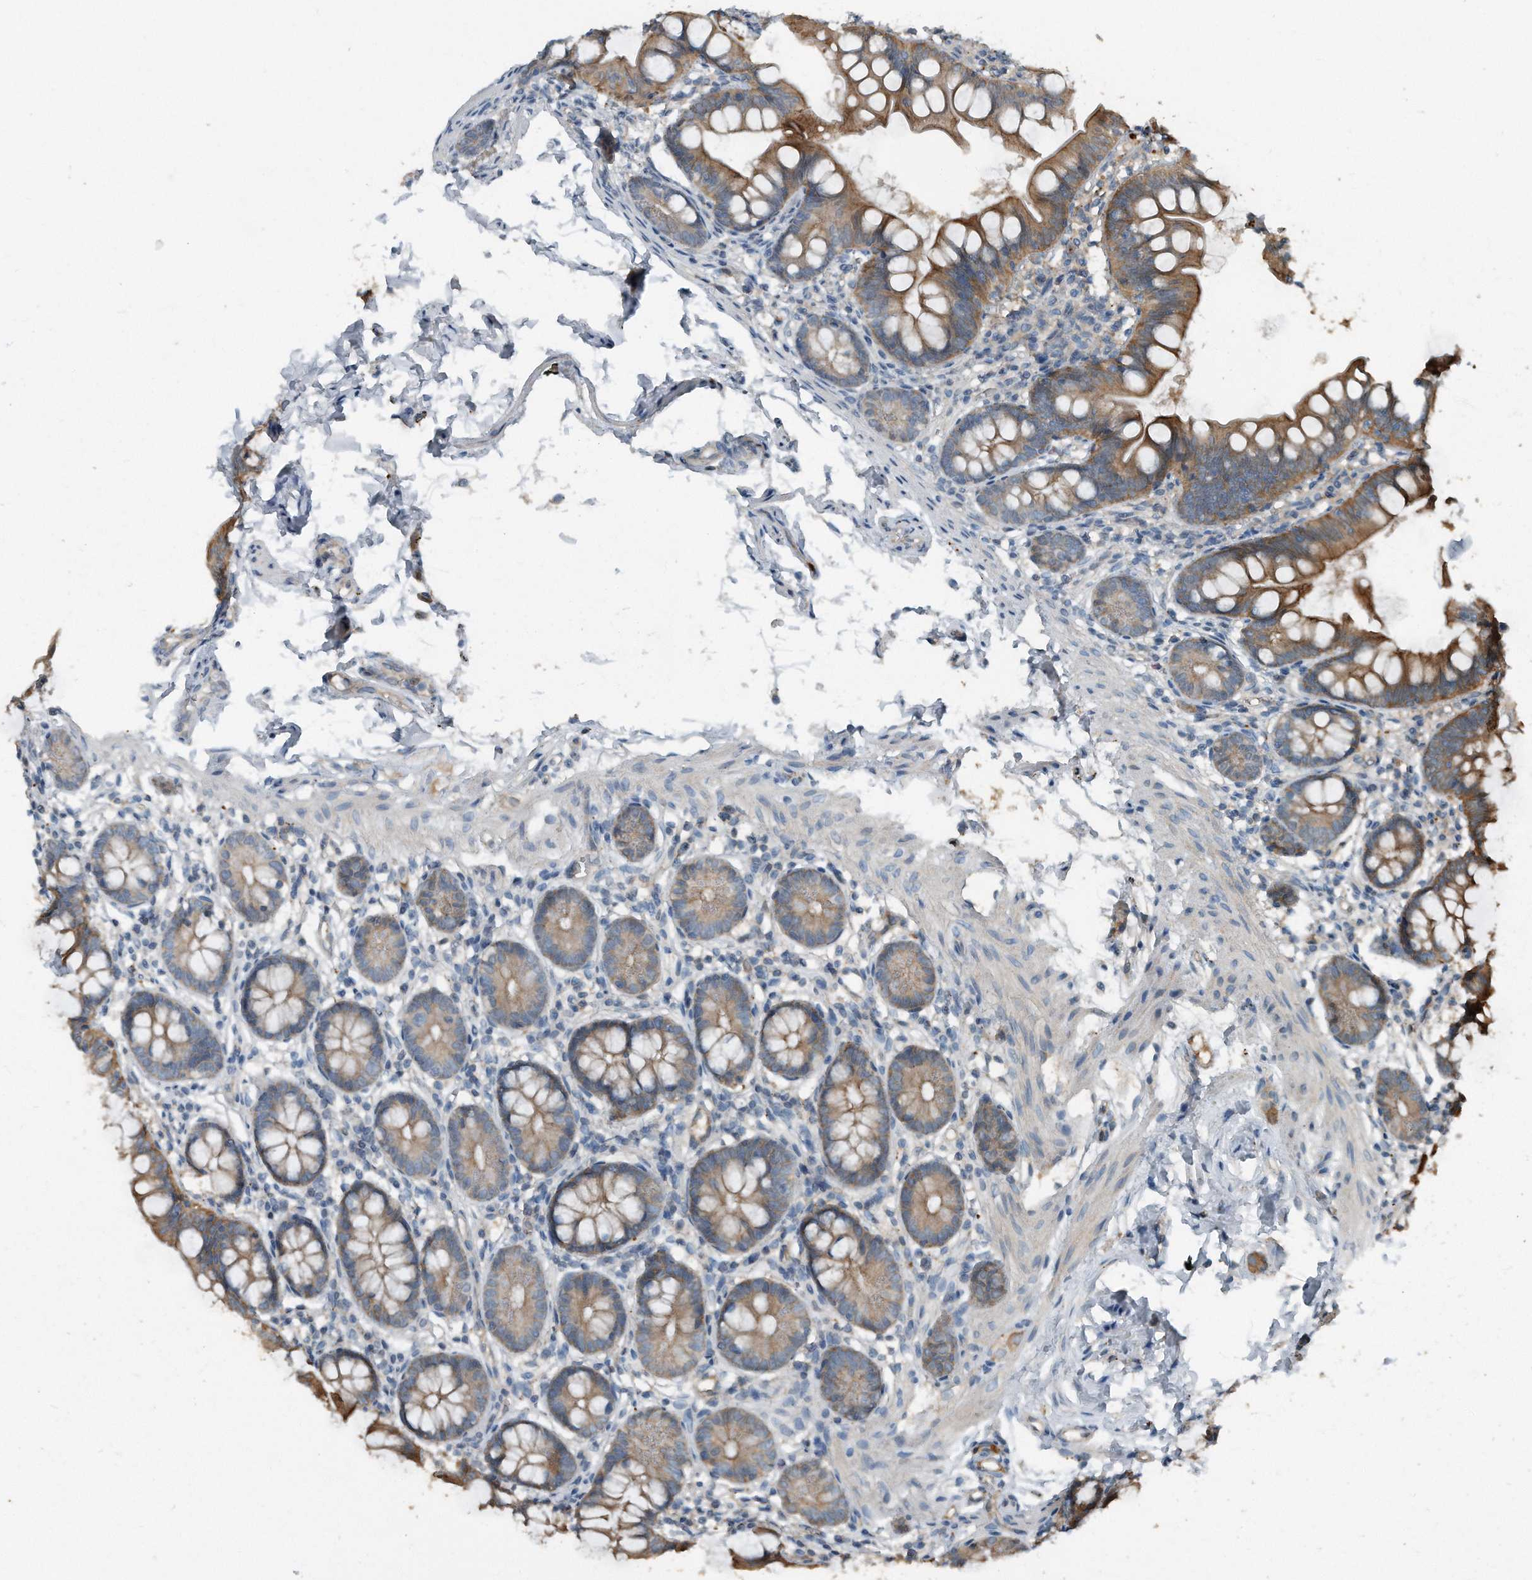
{"staining": {"intensity": "moderate", "quantity": ">75%", "location": "cytoplasmic/membranous"}, "tissue": "small intestine", "cell_type": "Glandular cells", "image_type": "normal", "snomed": [{"axis": "morphology", "description": "Normal tissue, NOS"}, {"axis": "topography", "description": "Small intestine"}], "caption": "Moderate cytoplasmic/membranous protein expression is seen in about >75% of glandular cells in small intestine.", "gene": "C9", "patient": {"sex": "male", "age": 7}}